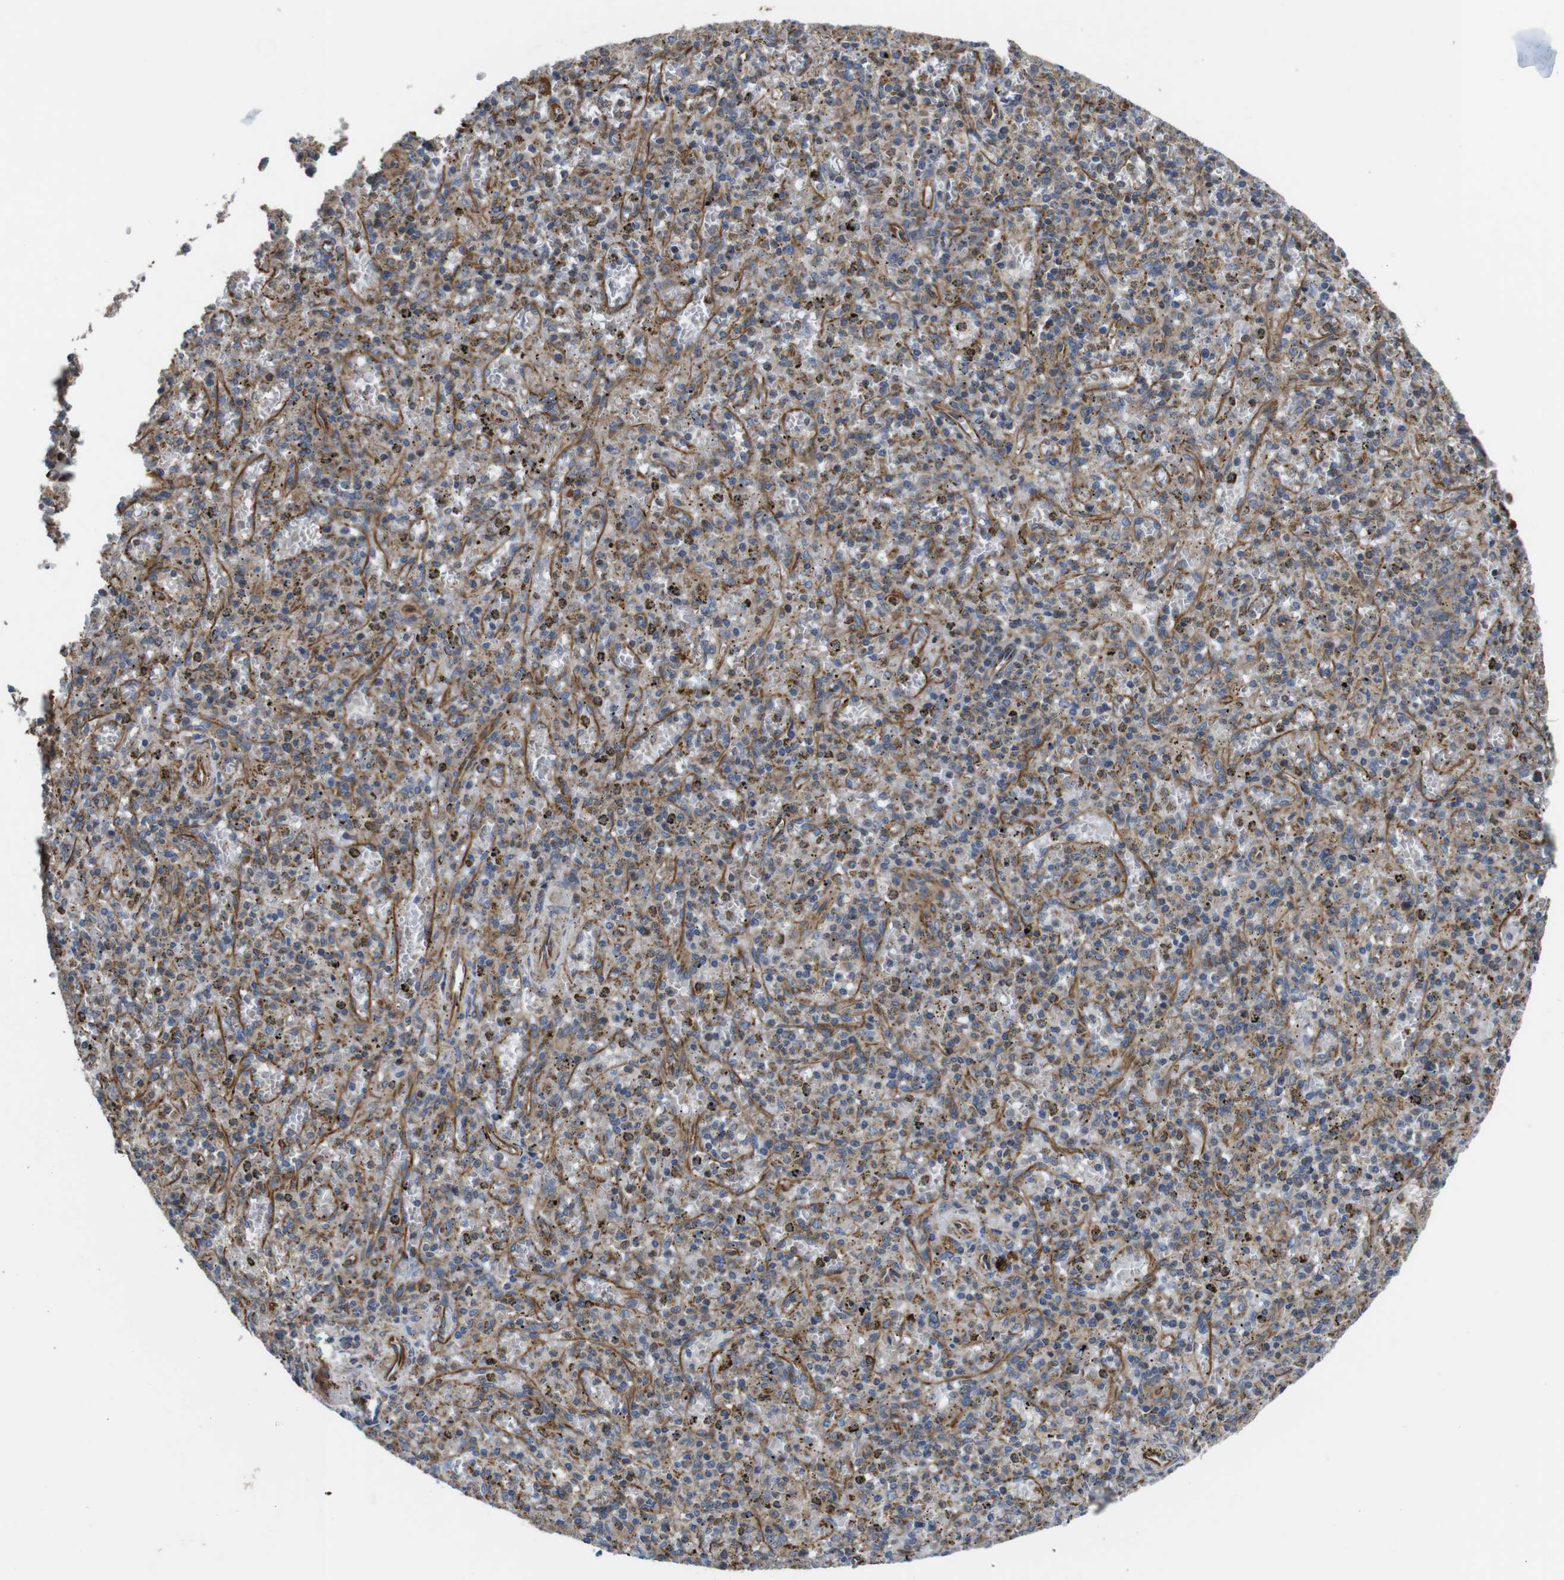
{"staining": {"intensity": "weak", "quantity": ">75%", "location": "cytoplasmic/membranous"}, "tissue": "spleen", "cell_type": "Cells in red pulp", "image_type": "normal", "snomed": [{"axis": "morphology", "description": "Normal tissue, NOS"}, {"axis": "topography", "description": "Spleen"}], "caption": "High-magnification brightfield microscopy of unremarkable spleen stained with DAB (3,3'-diaminobenzidine) (brown) and counterstained with hematoxylin (blue). cells in red pulp exhibit weak cytoplasmic/membranous staining is present in approximately>75% of cells.", "gene": "POMK", "patient": {"sex": "male", "age": 72}}